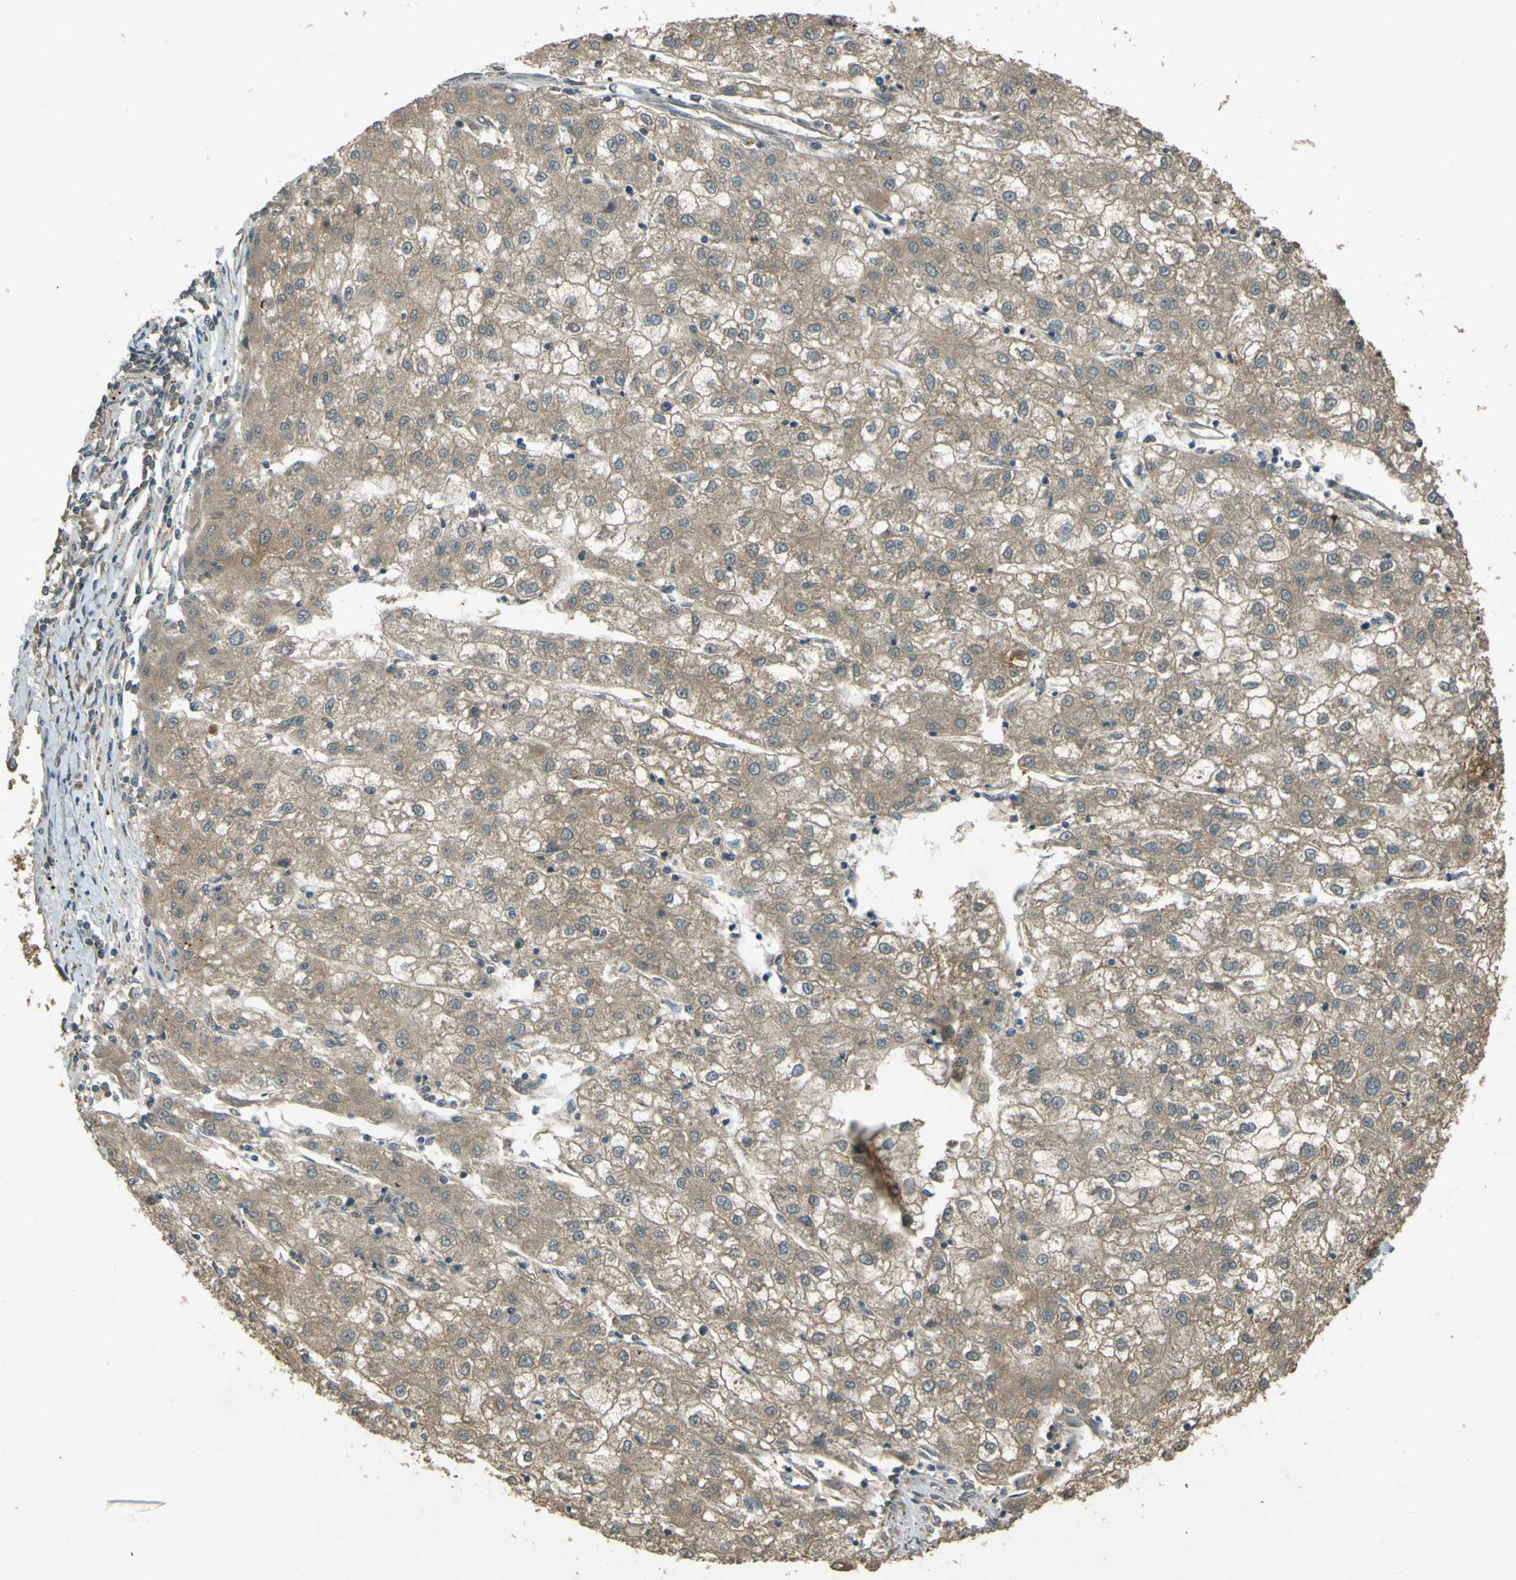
{"staining": {"intensity": "moderate", "quantity": ">75%", "location": "cytoplasmic/membranous"}, "tissue": "liver cancer", "cell_type": "Tumor cells", "image_type": "cancer", "snomed": [{"axis": "morphology", "description": "Carcinoma, Hepatocellular, NOS"}, {"axis": "topography", "description": "Liver"}], "caption": "A histopathology image showing moderate cytoplasmic/membranous staining in about >75% of tumor cells in liver cancer (hepatocellular carcinoma), as visualized by brown immunohistochemical staining.", "gene": "MPDZ", "patient": {"sex": "male", "age": 72}}